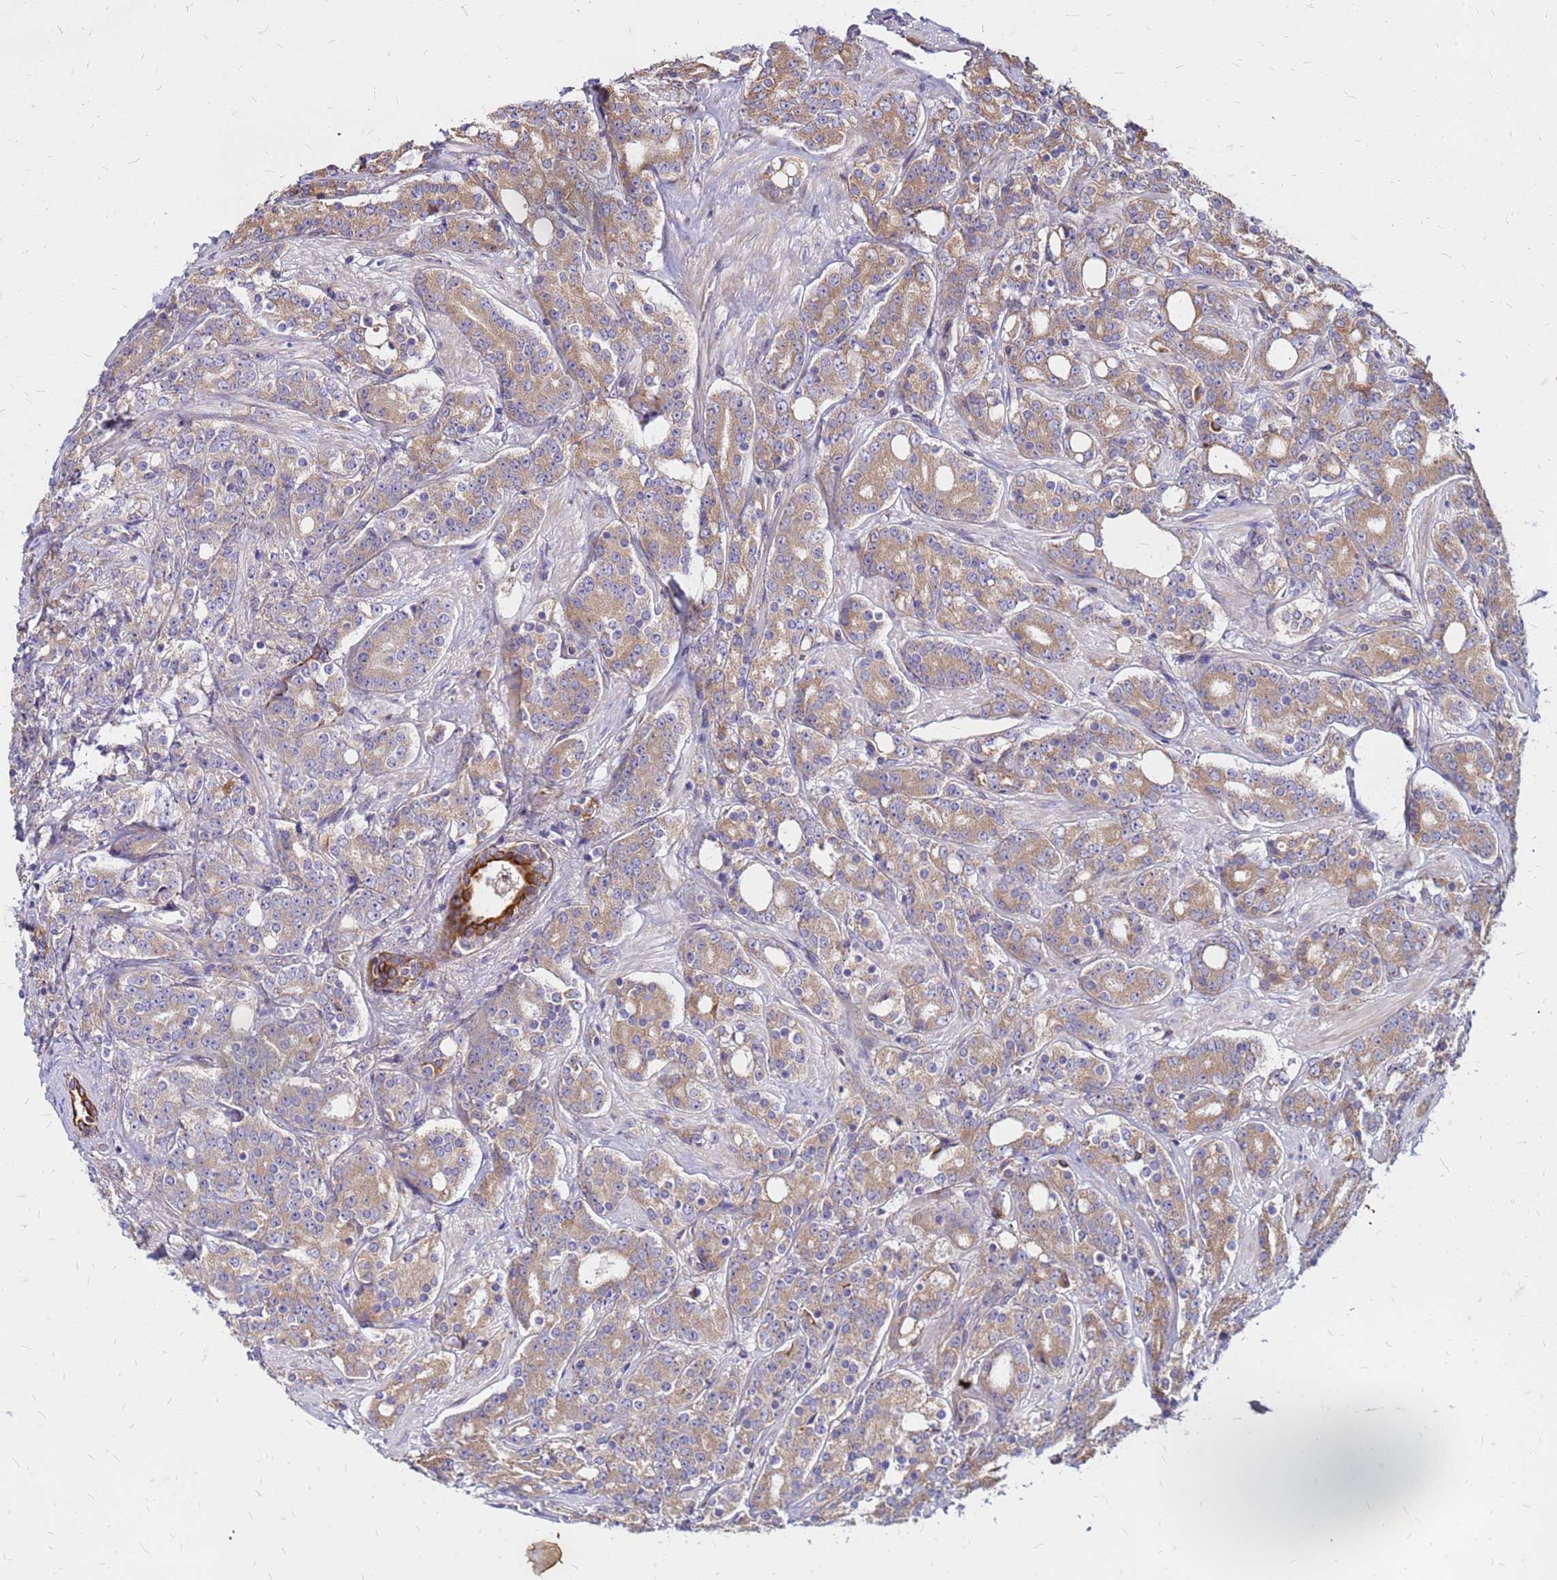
{"staining": {"intensity": "moderate", "quantity": ">75%", "location": "cytoplasmic/membranous"}, "tissue": "prostate cancer", "cell_type": "Tumor cells", "image_type": "cancer", "snomed": [{"axis": "morphology", "description": "Adenocarcinoma, High grade"}, {"axis": "topography", "description": "Prostate"}], "caption": "Immunohistochemical staining of human prostate cancer (adenocarcinoma (high-grade)) reveals medium levels of moderate cytoplasmic/membranous protein positivity in about >75% of tumor cells.", "gene": "VMO1", "patient": {"sex": "male", "age": 62}}